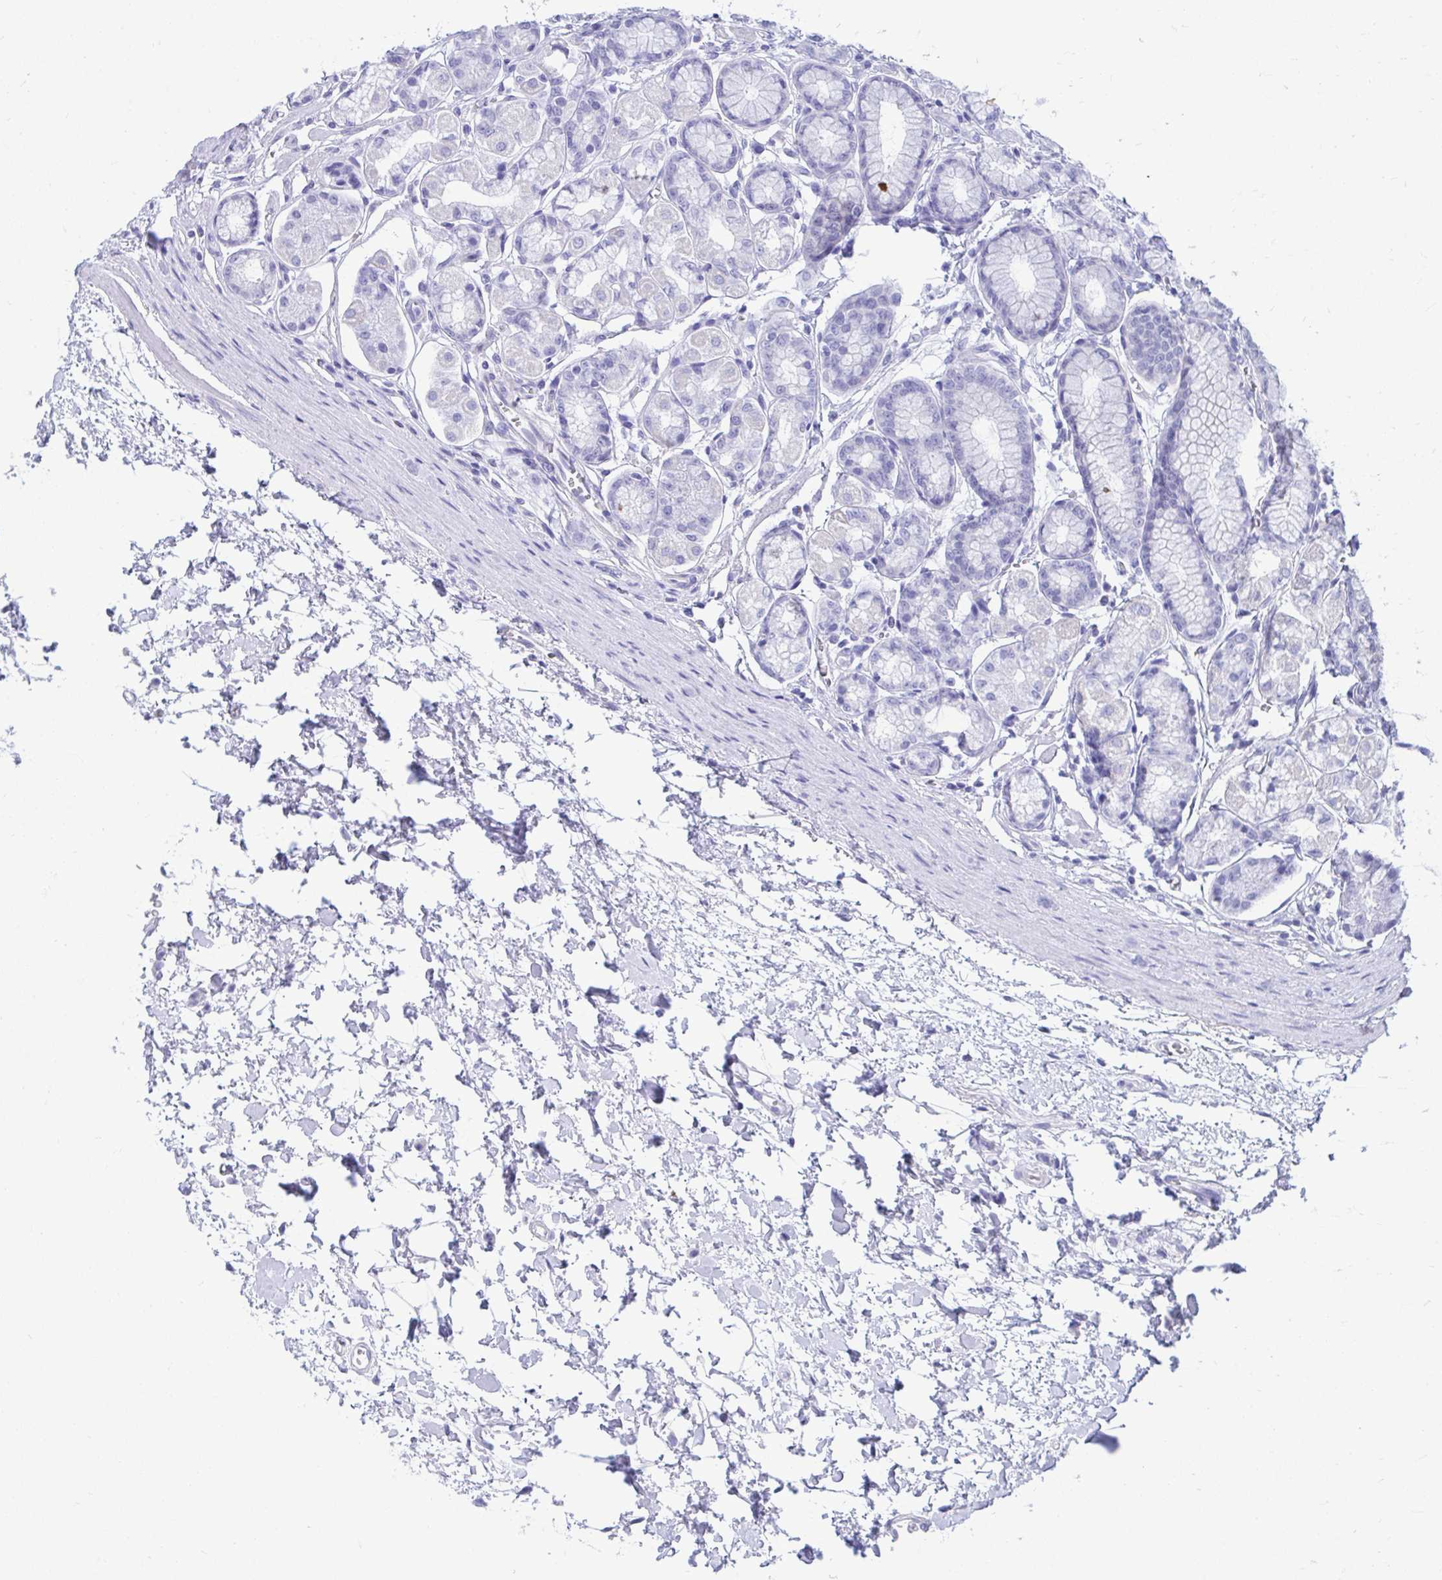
{"staining": {"intensity": "negative", "quantity": "none", "location": "none"}, "tissue": "stomach", "cell_type": "Glandular cells", "image_type": "normal", "snomed": [{"axis": "morphology", "description": "Normal tissue, NOS"}, {"axis": "topography", "description": "Stomach"}, {"axis": "topography", "description": "Stomach, lower"}], "caption": "Immunohistochemistry micrograph of unremarkable stomach: human stomach stained with DAB displays no significant protein staining in glandular cells.", "gene": "SHISA8", "patient": {"sex": "male", "age": 76}}